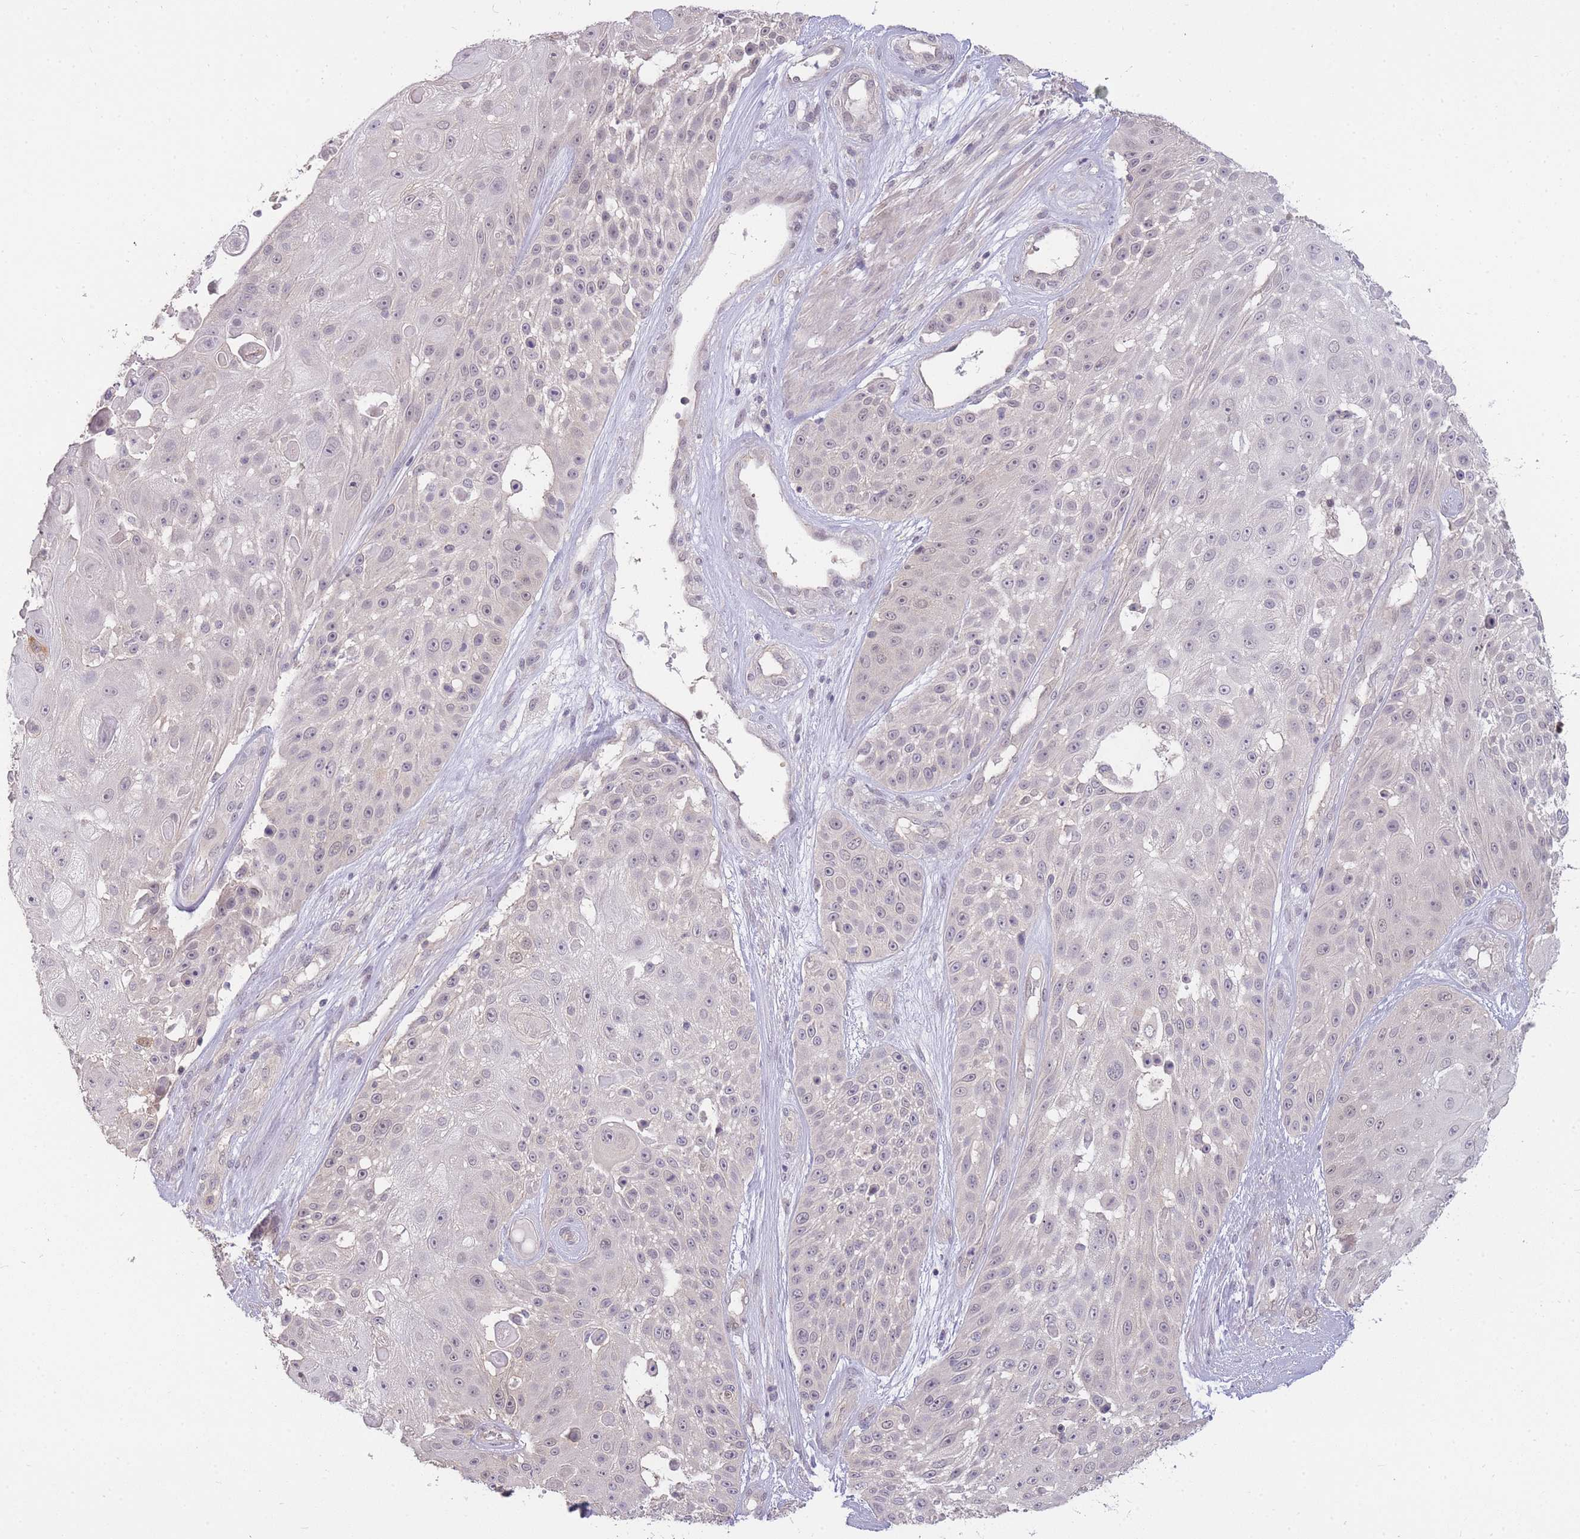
{"staining": {"intensity": "negative", "quantity": "none", "location": "none"}, "tissue": "skin cancer", "cell_type": "Tumor cells", "image_type": "cancer", "snomed": [{"axis": "morphology", "description": "Squamous cell carcinoma, NOS"}, {"axis": "topography", "description": "Skin"}], "caption": "Skin cancer (squamous cell carcinoma) was stained to show a protein in brown. There is no significant staining in tumor cells.", "gene": "SMC6", "patient": {"sex": "female", "age": 86}}